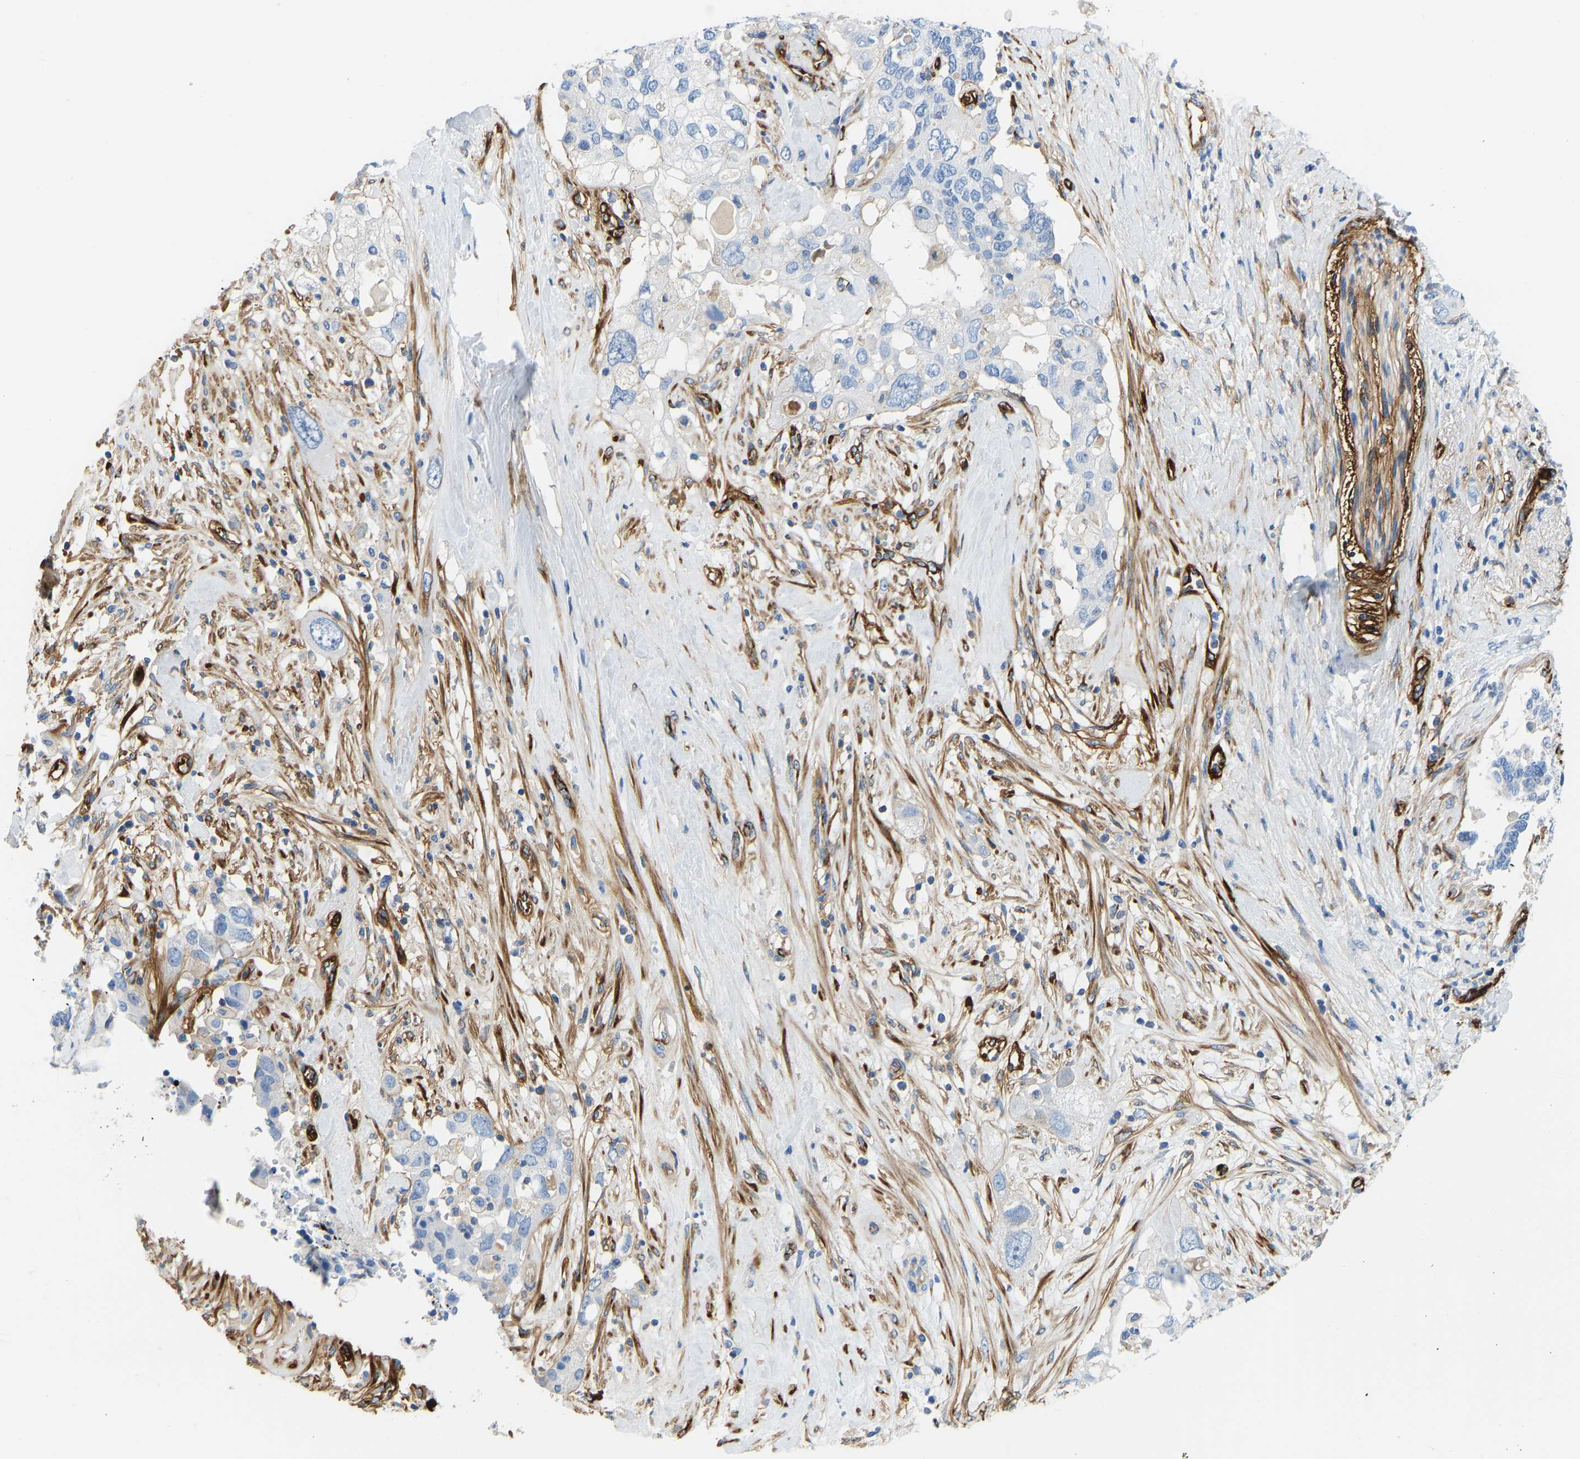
{"staining": {"intensity": "negative", "quantity": "none", "location": "none"}, "tissue": "pancreatic cancer", "cell_type": "Tumor cells", "image_type": "cancer", "snomed": [{"axis": "morphology", "description": "Adenocarcinoma, NOS"}, {"axis": "topography", "description": "Pancreas"}], "caption": "Immunohistochemistry (IHC) image of neoplastic tissue: adenocarcinoma (pancreatic) stained with DAB shows no significant protein positivity in tumor cells.", "gene": "COL15A1", "patient": {"sex": "female", "age": 56}}